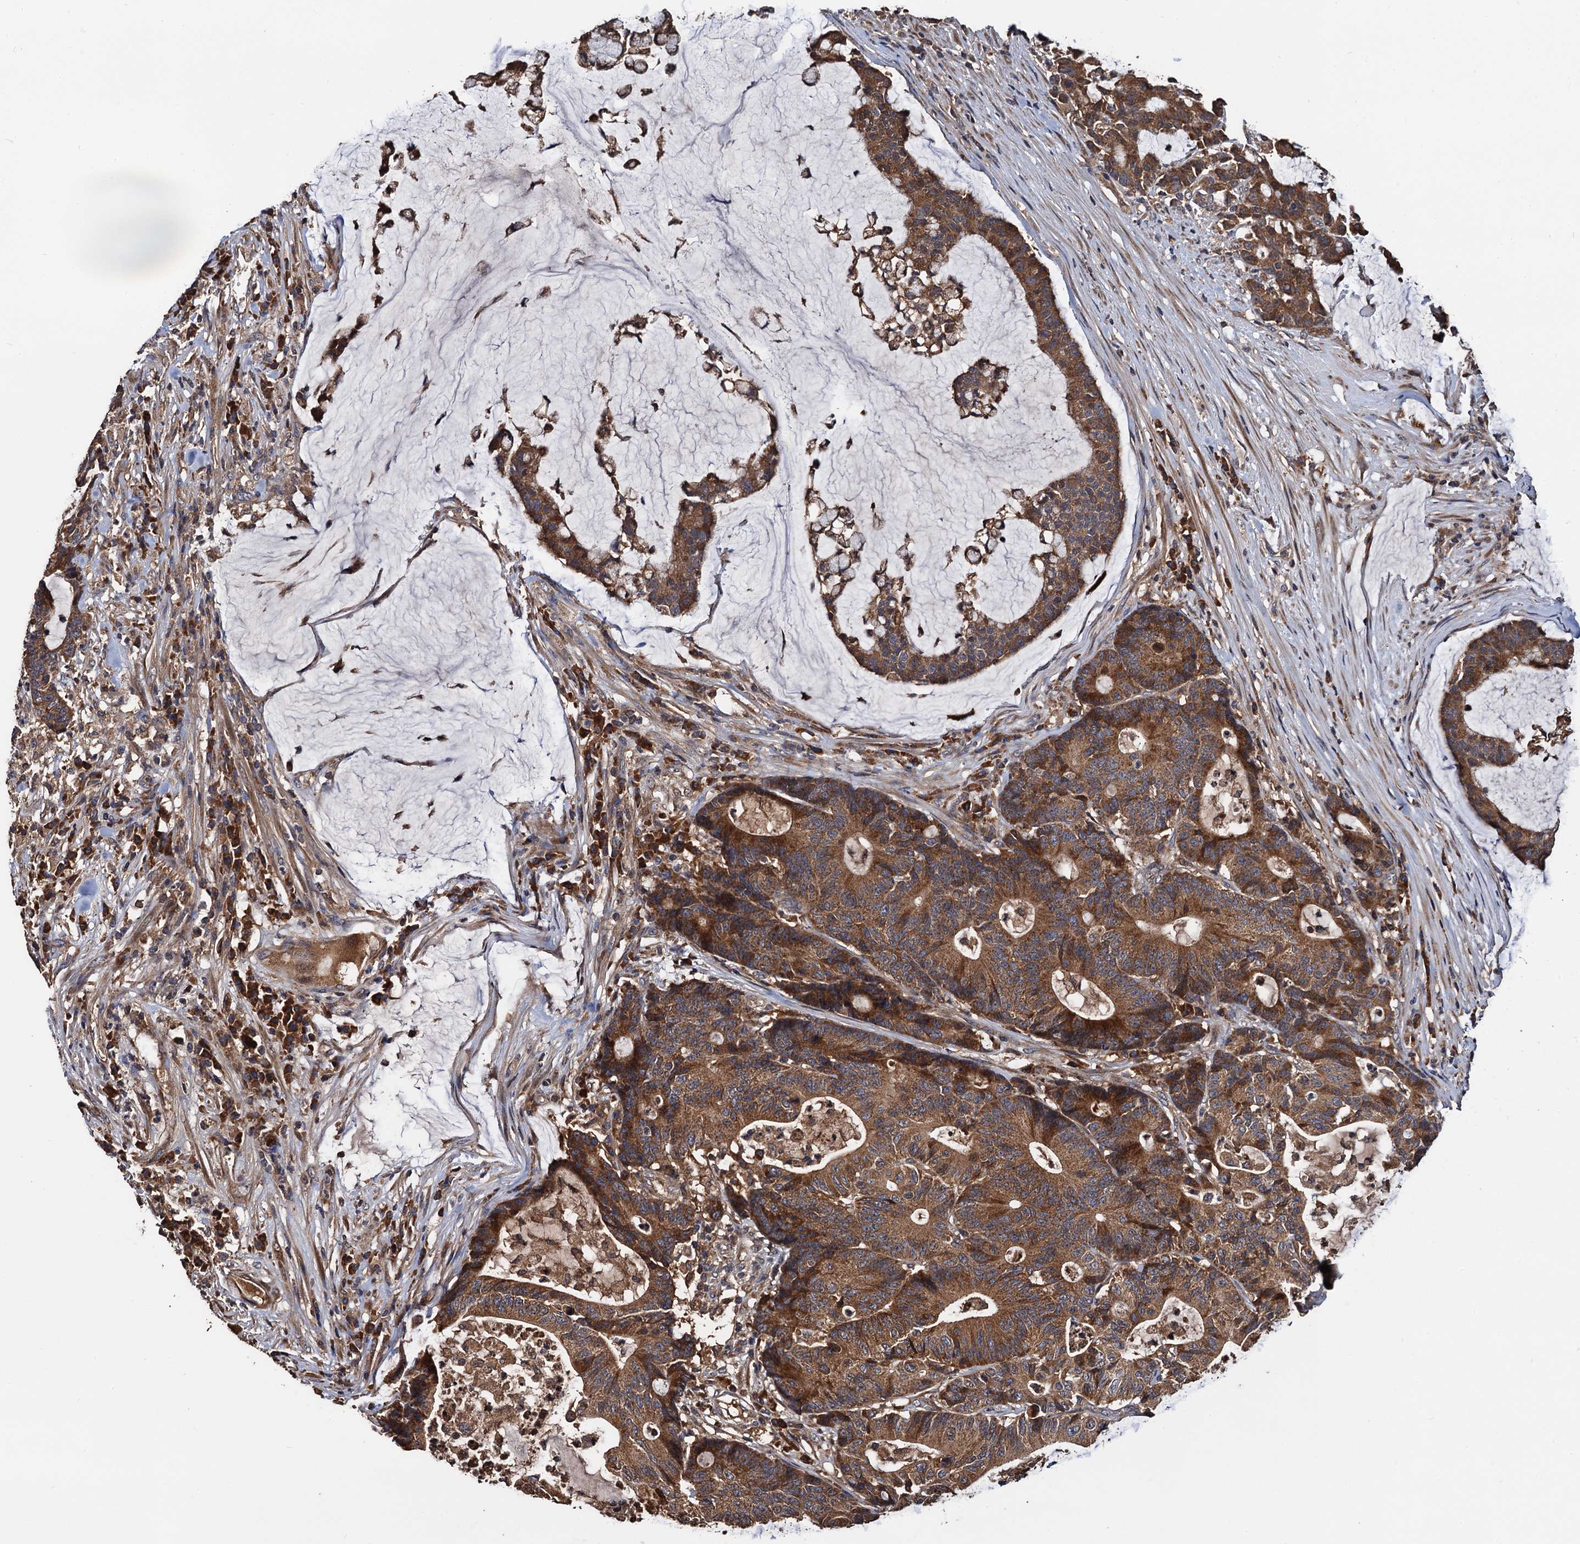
{"staining": {"intensity": "moderate", "quantity": ">75%", "location": "cytoplasmic/membranous"}, "tissue": "colorectal cancer", "cell_type": "Tumor cells", "image_type": "cancer", "snomed": [{"axis": "morphology", "description": "Adenocarcinoma, NOS"}, {"axis": "topography", "description": "Colon"}], "caption": "Moderate cytoplasmic/membranous positivity is identified in approximately >75% of tumor cells in colorectal cancer. (Stains: DAB in brown, nuclei in blue, Microscopy: brightfield microscopy at high magnification).", "gene": "RGS11", "patient": {"sex": "female", "age": 84}}